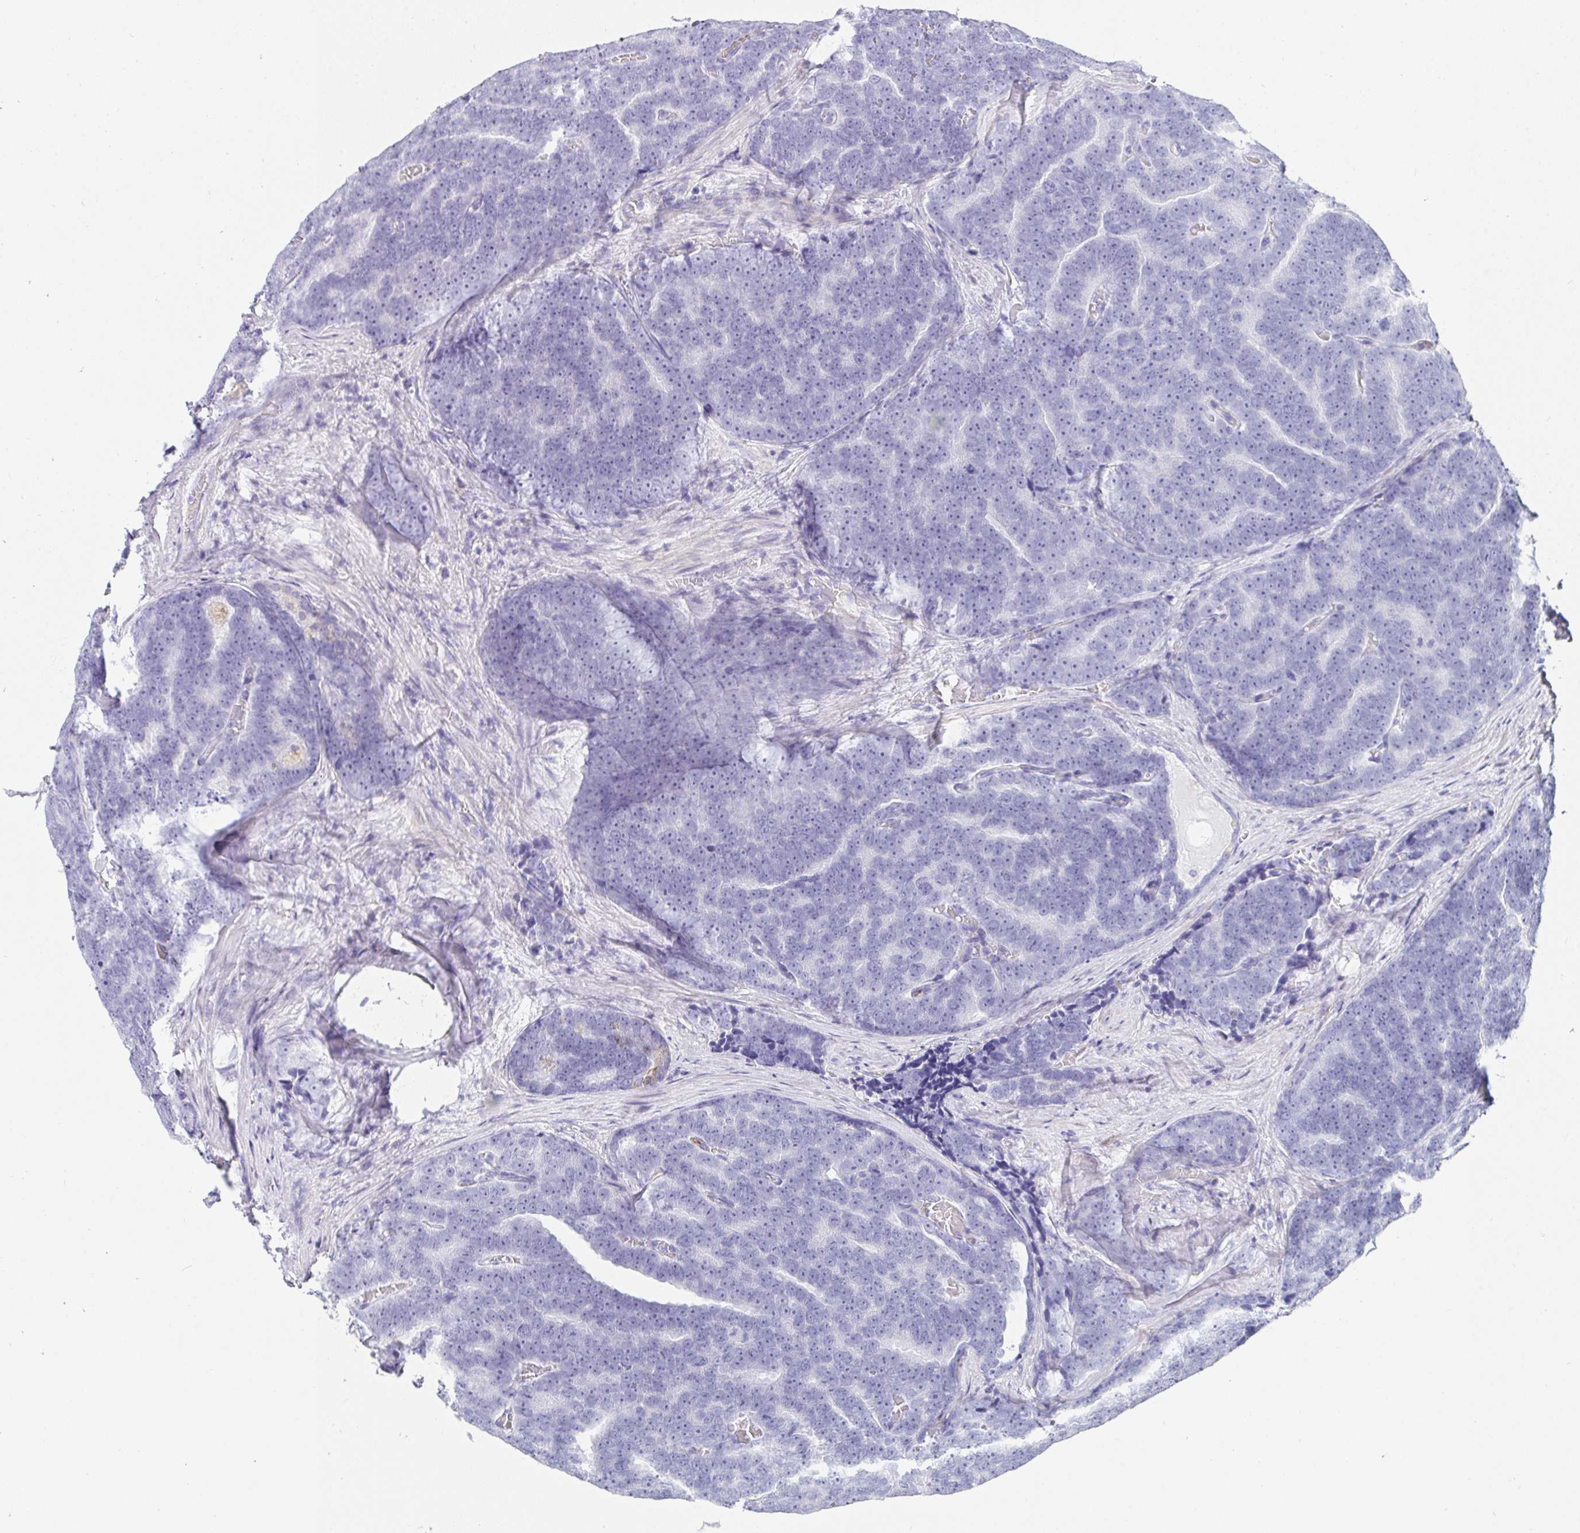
{"staining": {"intensity": "negative", "quantity": "none", "location": "none"}, "tissue": "prostate cancer", "cell_type": "Tumor cells", "image_type": "cancer", "snomed": [{"axis": "morphology", "description": "Adenocarcinoma, Low grade"}, {"axis": "topography", "description": "Prostate"}], "caption": "The image shows no significant staining in tumor cells of prostate cancer.", "gene": "PRND", "patient": {"sex": "male", "age": 62}}